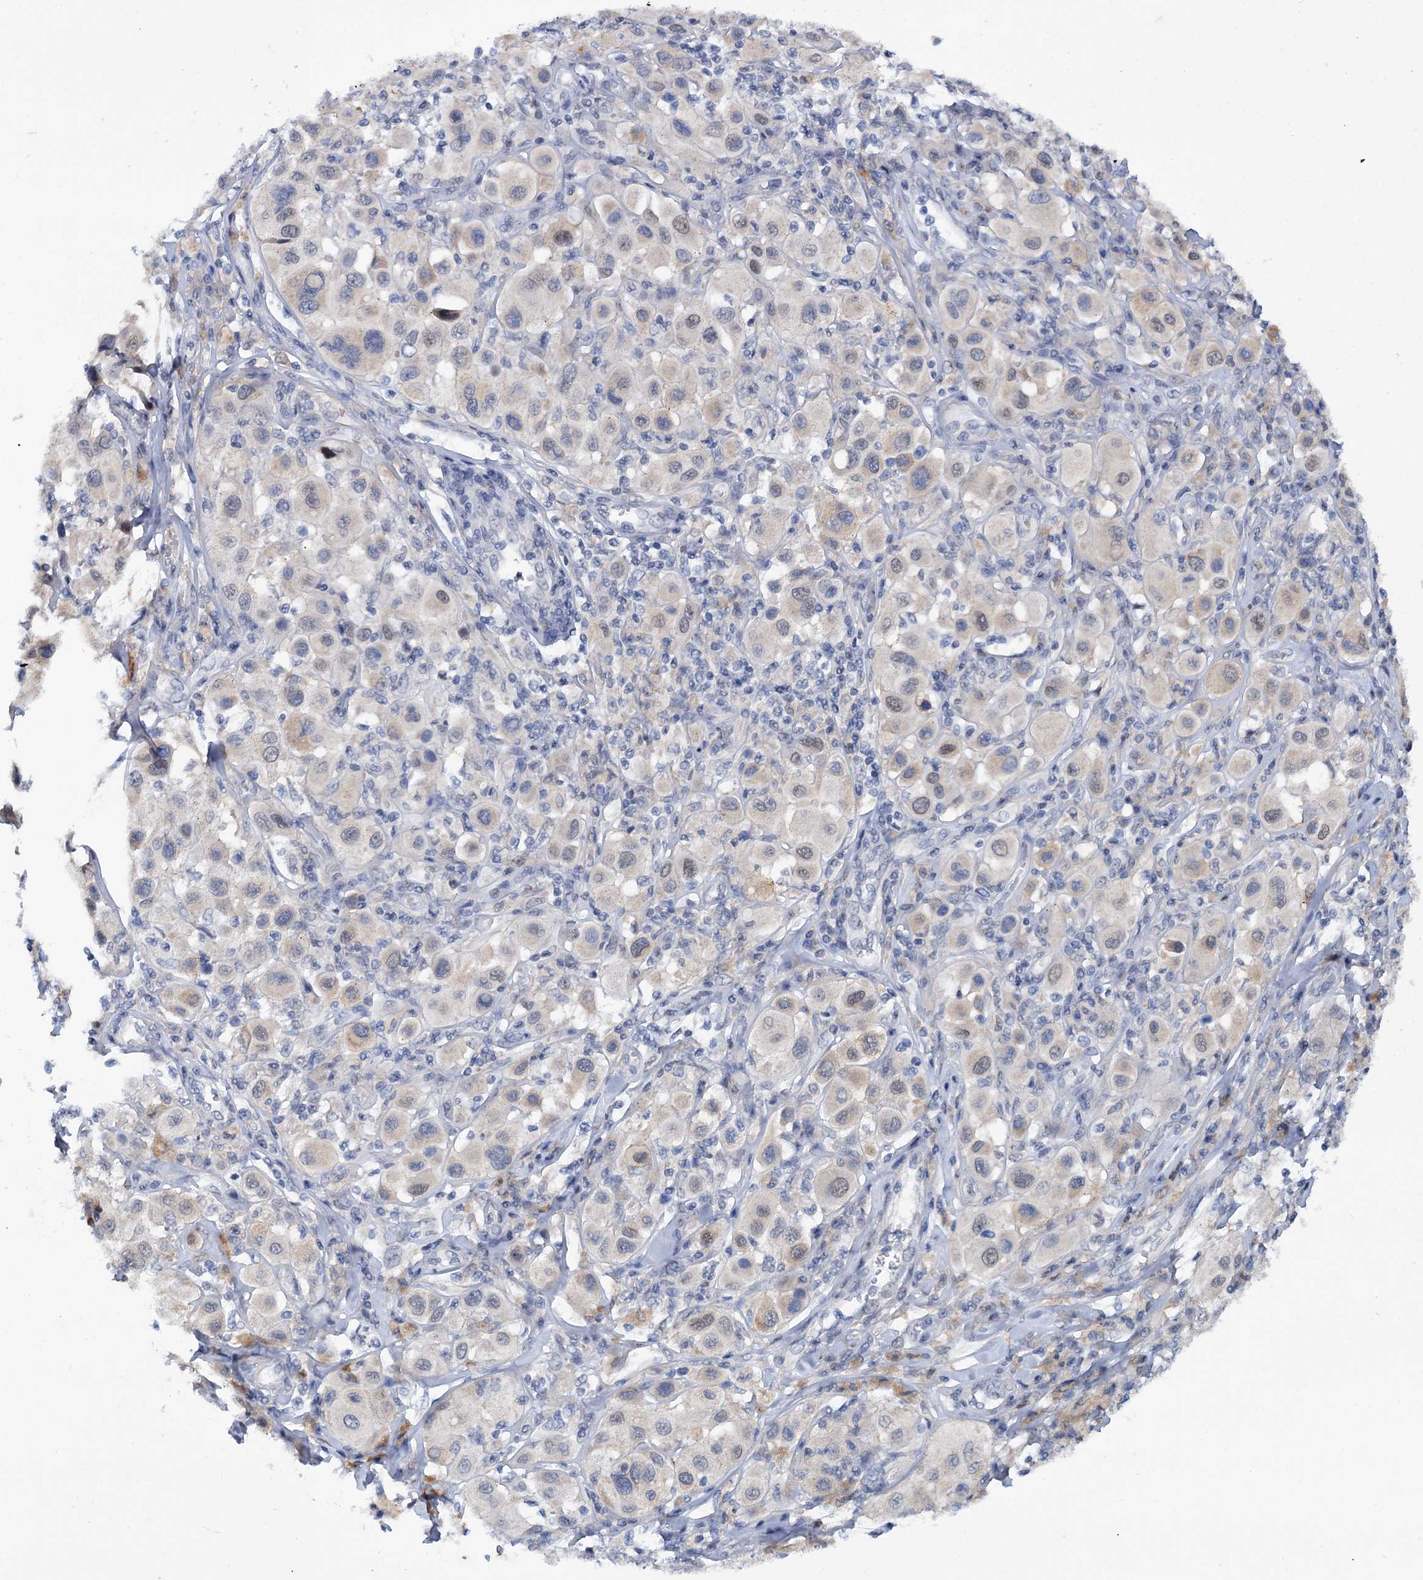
{"staining": {"intensity": "negative", "quantity": "none", "location": "none"}, "tissue": "melanoma", "cell_type": "Tumor cells", "image_type": "cancer", "snomed": [{"axis": "morphology", "description": "Malignant melanoma, Metastatic site"}, {"axis": "topography", "description": "Skin"}], "caption": "Protein analysis of melanoma reveals no significant positivity in tumor cells.", "gene": "MID1IP1", "patient": {"sex": "male", "age": 41}}